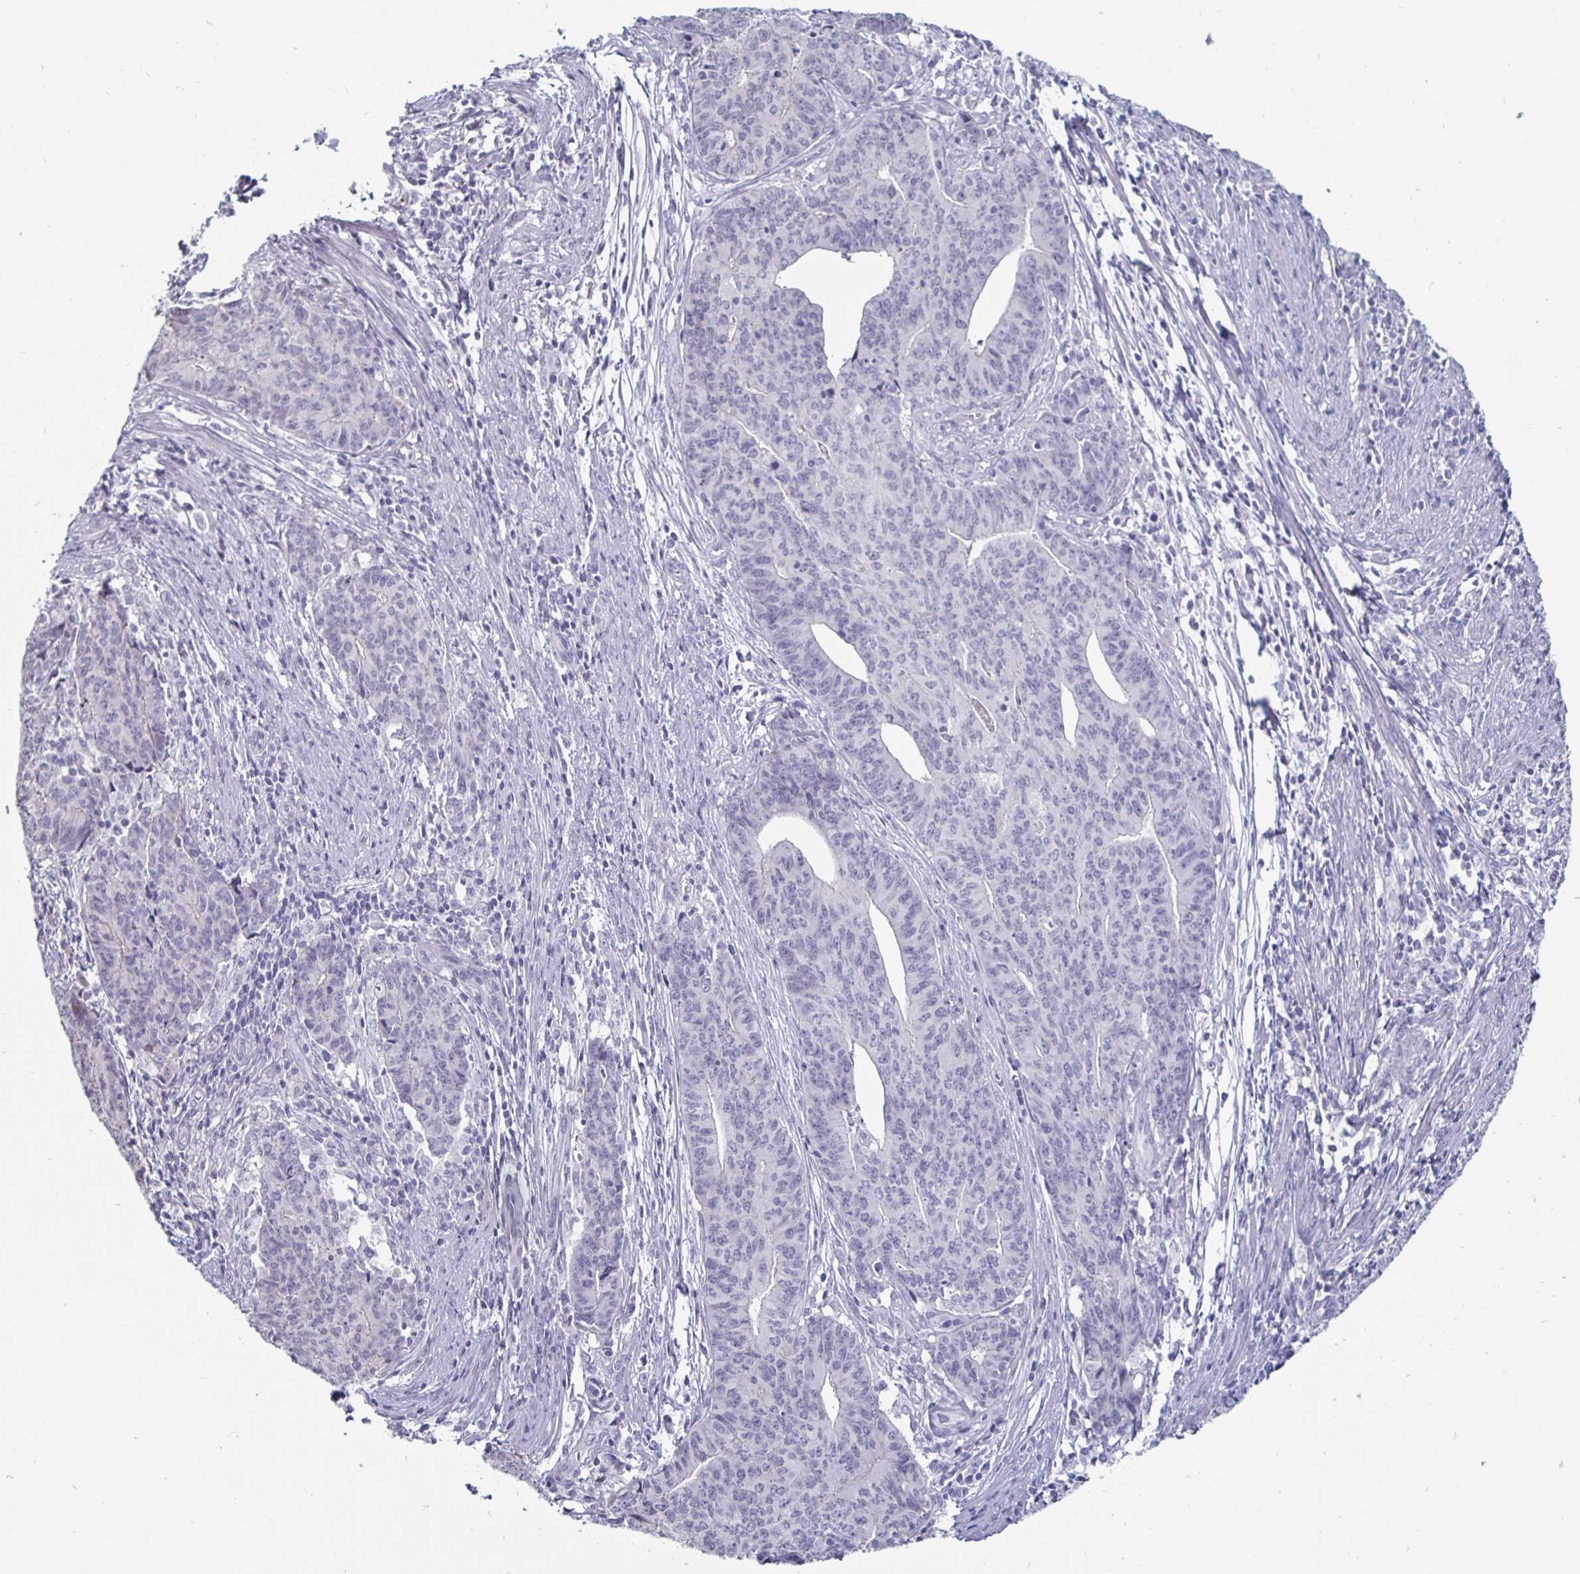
{"staining": {"intensity": "negative", "quantity": "none", "location": "none"}, "tissue": "endometrial cancer", "cell_type": "Tumor cells", "image_type": "cancer", "snomed": [{"axis": "morphology", "description": "Adenocarcinoma, NOS"}, {"axis": "topography", "description": "Endometrium"}], "caption": "A high-resolution histopathology image shows immunohistochemistry (IHC) staining of endometrial cancer (adenocarcinoma), which displays no significant positivity in tumor cells.", "gene": "OOSP2", "patient": {"sex": "female", "age": 59}}